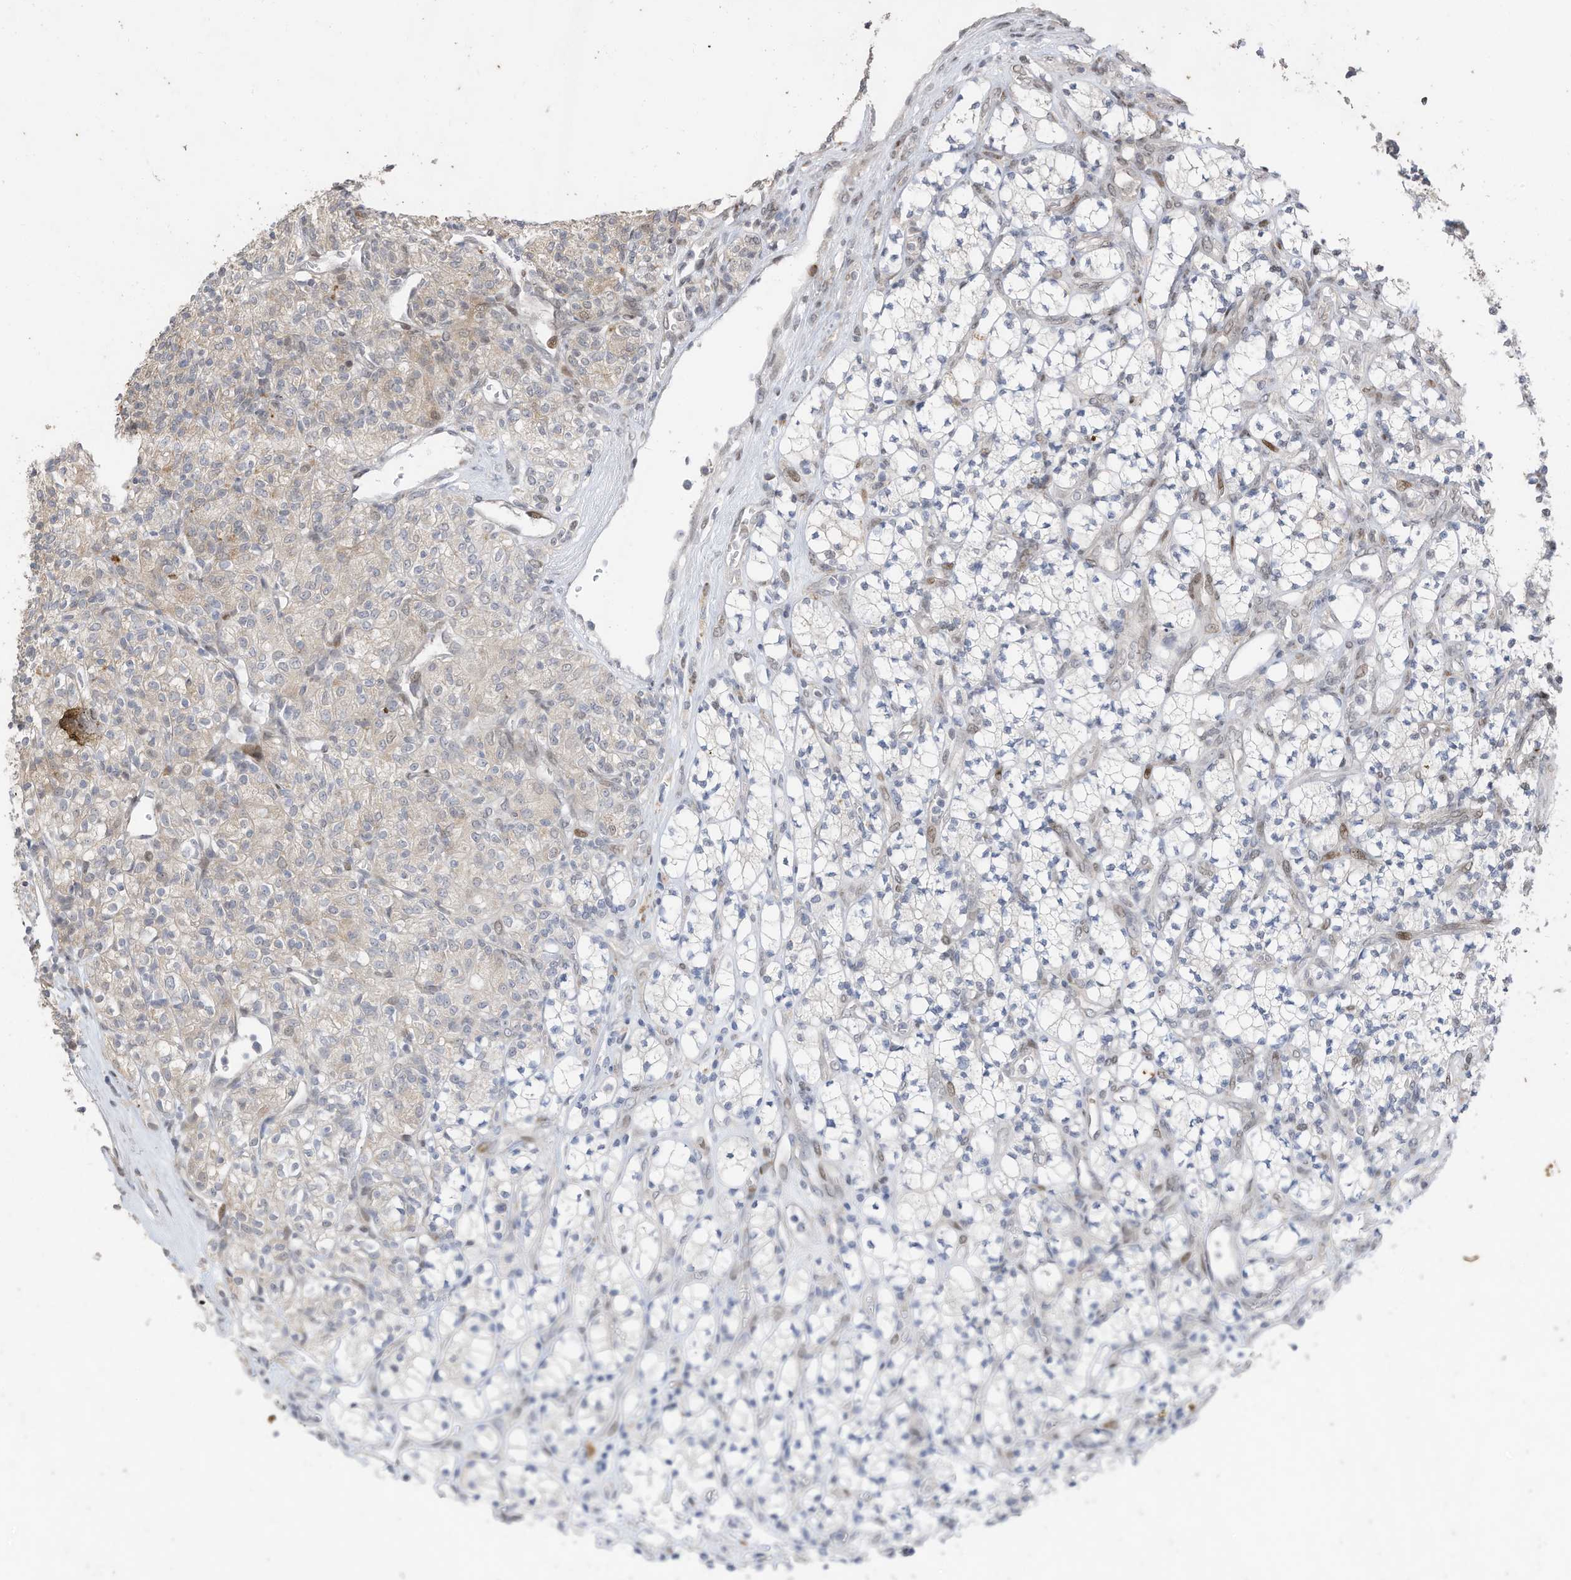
{"staining": {"intensity": "weak", "quantity": "<25%", "location": "cytoplasmic/membranous"}, "tissue": "renal cancer", "cell_type": "Tumor cells", "image_type": "cancer", "snomed": [{"axis": "morphology", "description": "Adenocarcinoma, NOS"}, {"axis": "topography", "description": "Kidney"}], "caption": "This is an IHC histopathology image of renal adenocarcinoma. There is no expression in tumor cells.", "gene": "RABL3", "patient": {"sex": "male", "age": 77}}